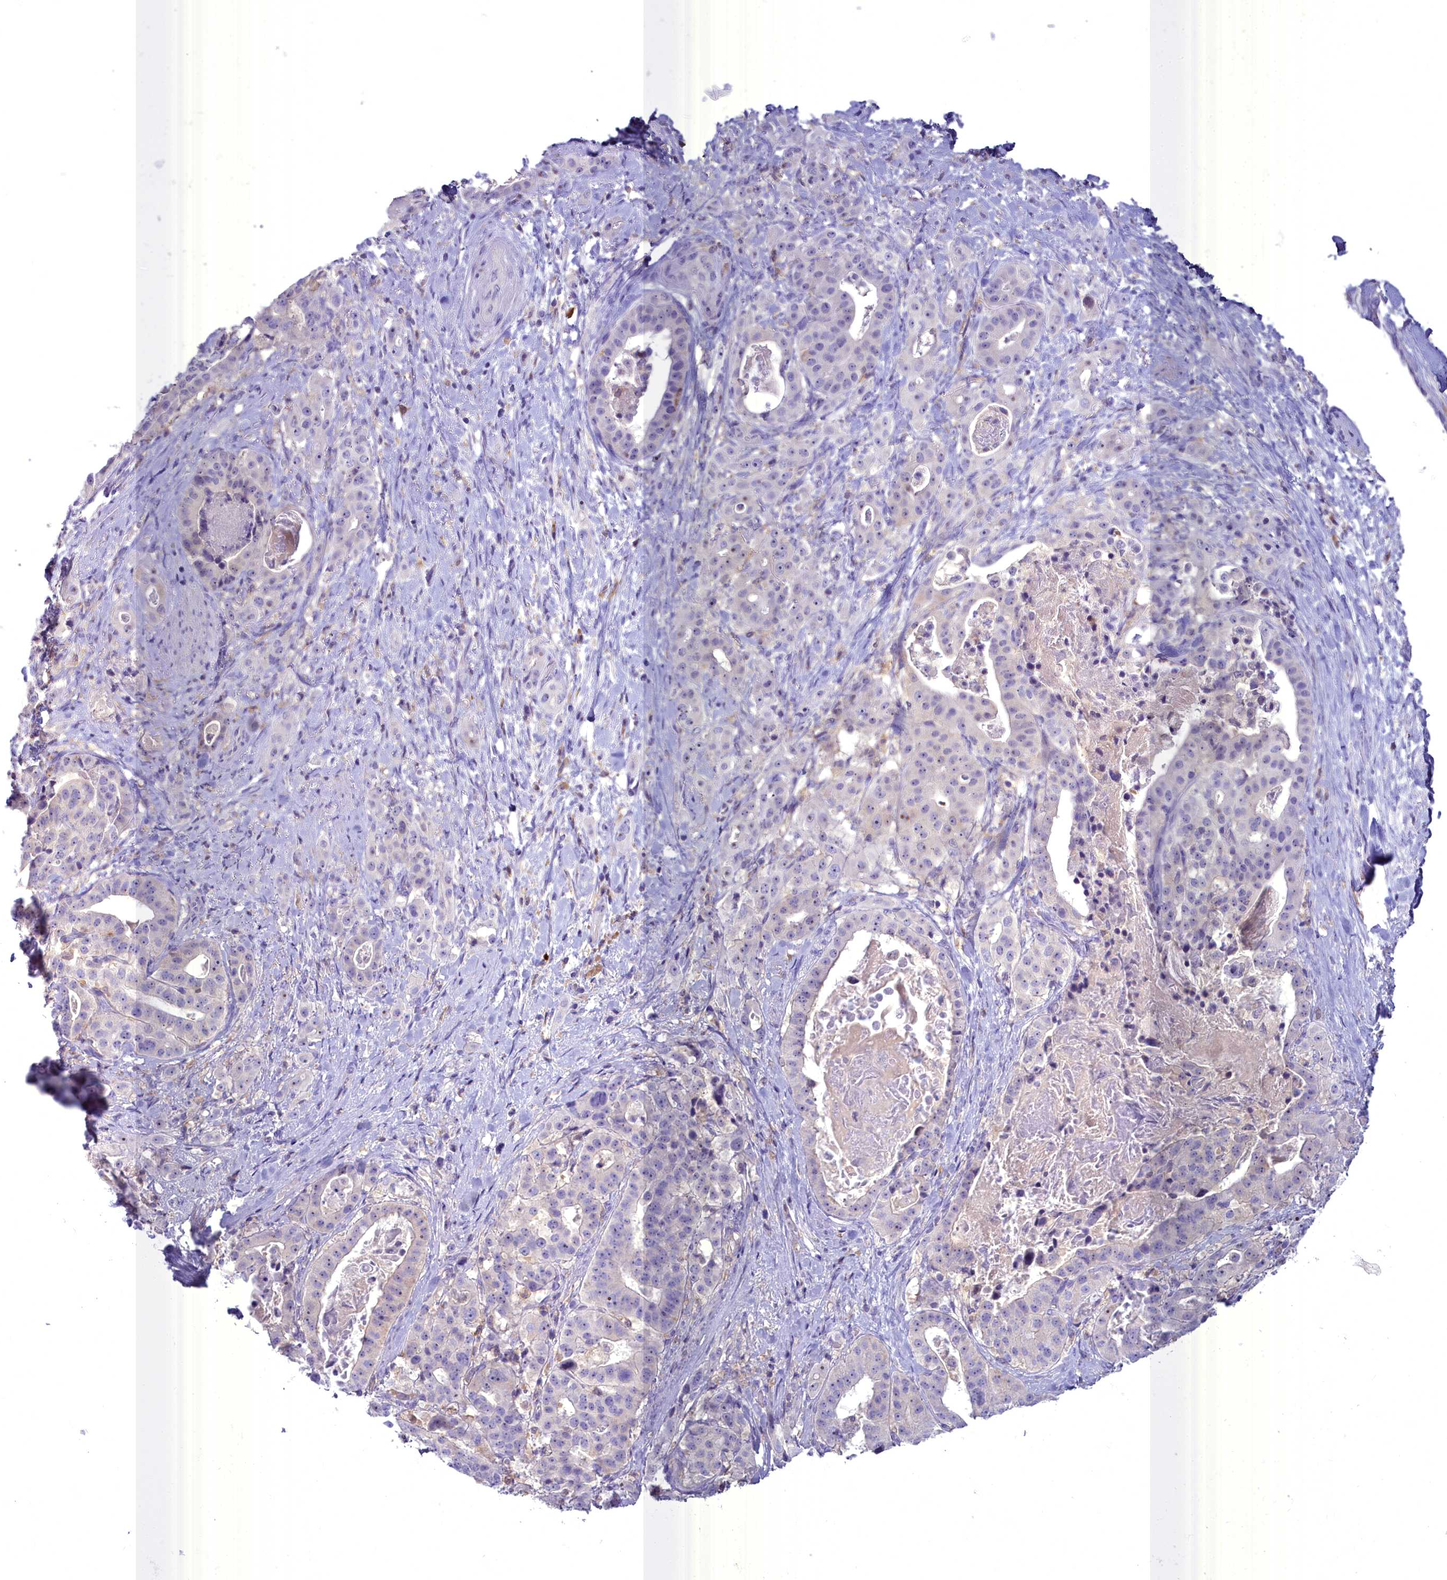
{"staining": {"intensity": "negative", "quantity": "none", "location": "none"}, "tissue": "stomach cancer", "cell_type": "Tumor cells", "image_type": "cancer", "snomed": [{"axis": "morphology", "description": "Adenocarcinoma, NOS"}, {"axis": "topography", "description": "Stomach"}], "caption": "Photomicrograph shows no significant protein positivity in tumor cells of stomach adenocarcinoma.", "gene": "BLNK", "patient": {"sex": "male", "age": 48}}